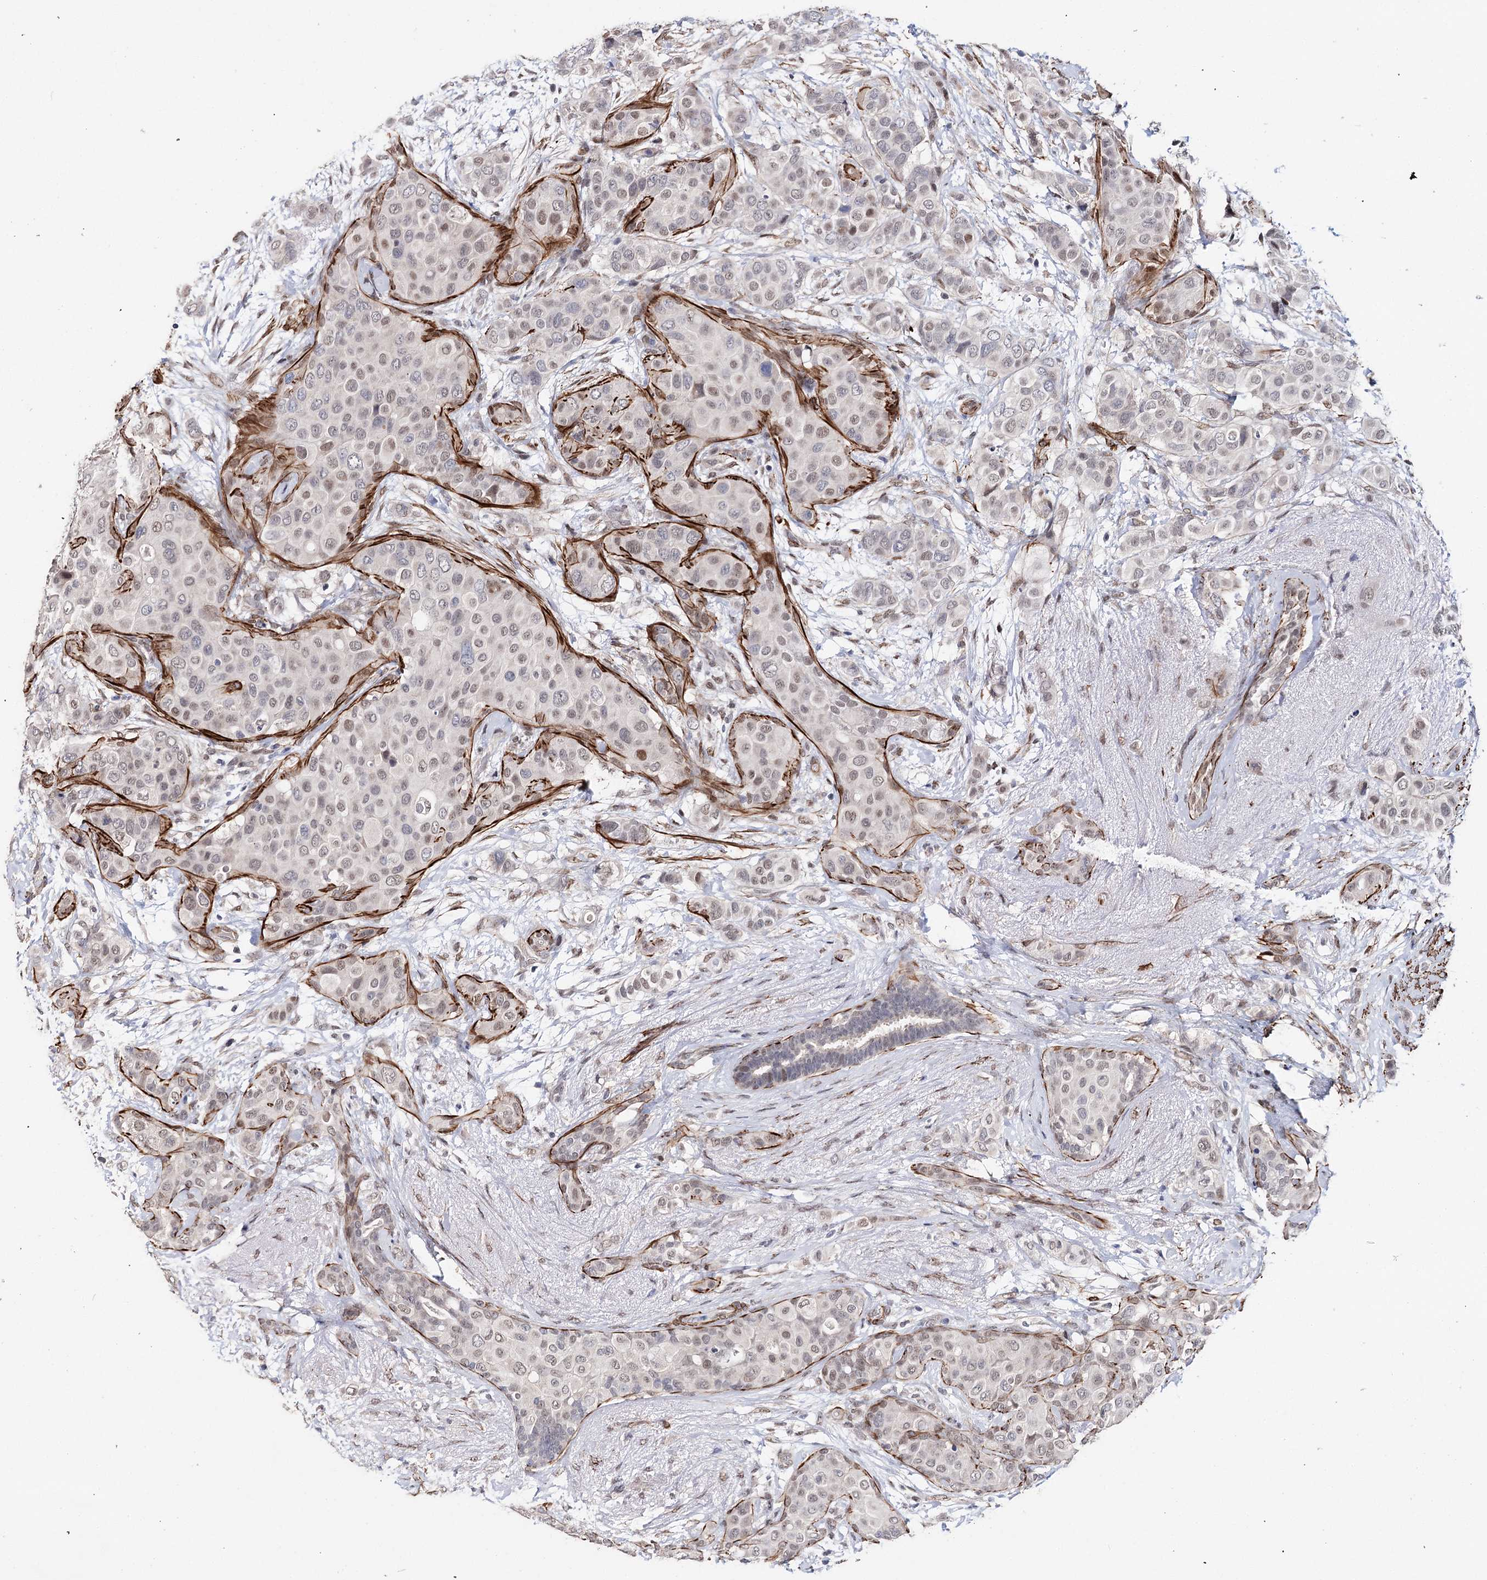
{"staining": {"intensity": "weak", "quantity": "25%-75%", "location": "nuclear"}, "tissue": "breast cancer", "cell_type": "Tumor cells", "image_type": "cancer", "snomed": [{"axis": "morphology", "description": "Lobular carcinoma"}, {"axis": "topography", "description": "Breast"}], "caption": "The immunohistochemical stain labels weak nuclear staining in tumor cells of lobular carcinoma (breast) tissue.", "gene": "CFAP46", "patient": {"sex": "female", "age": 51}}